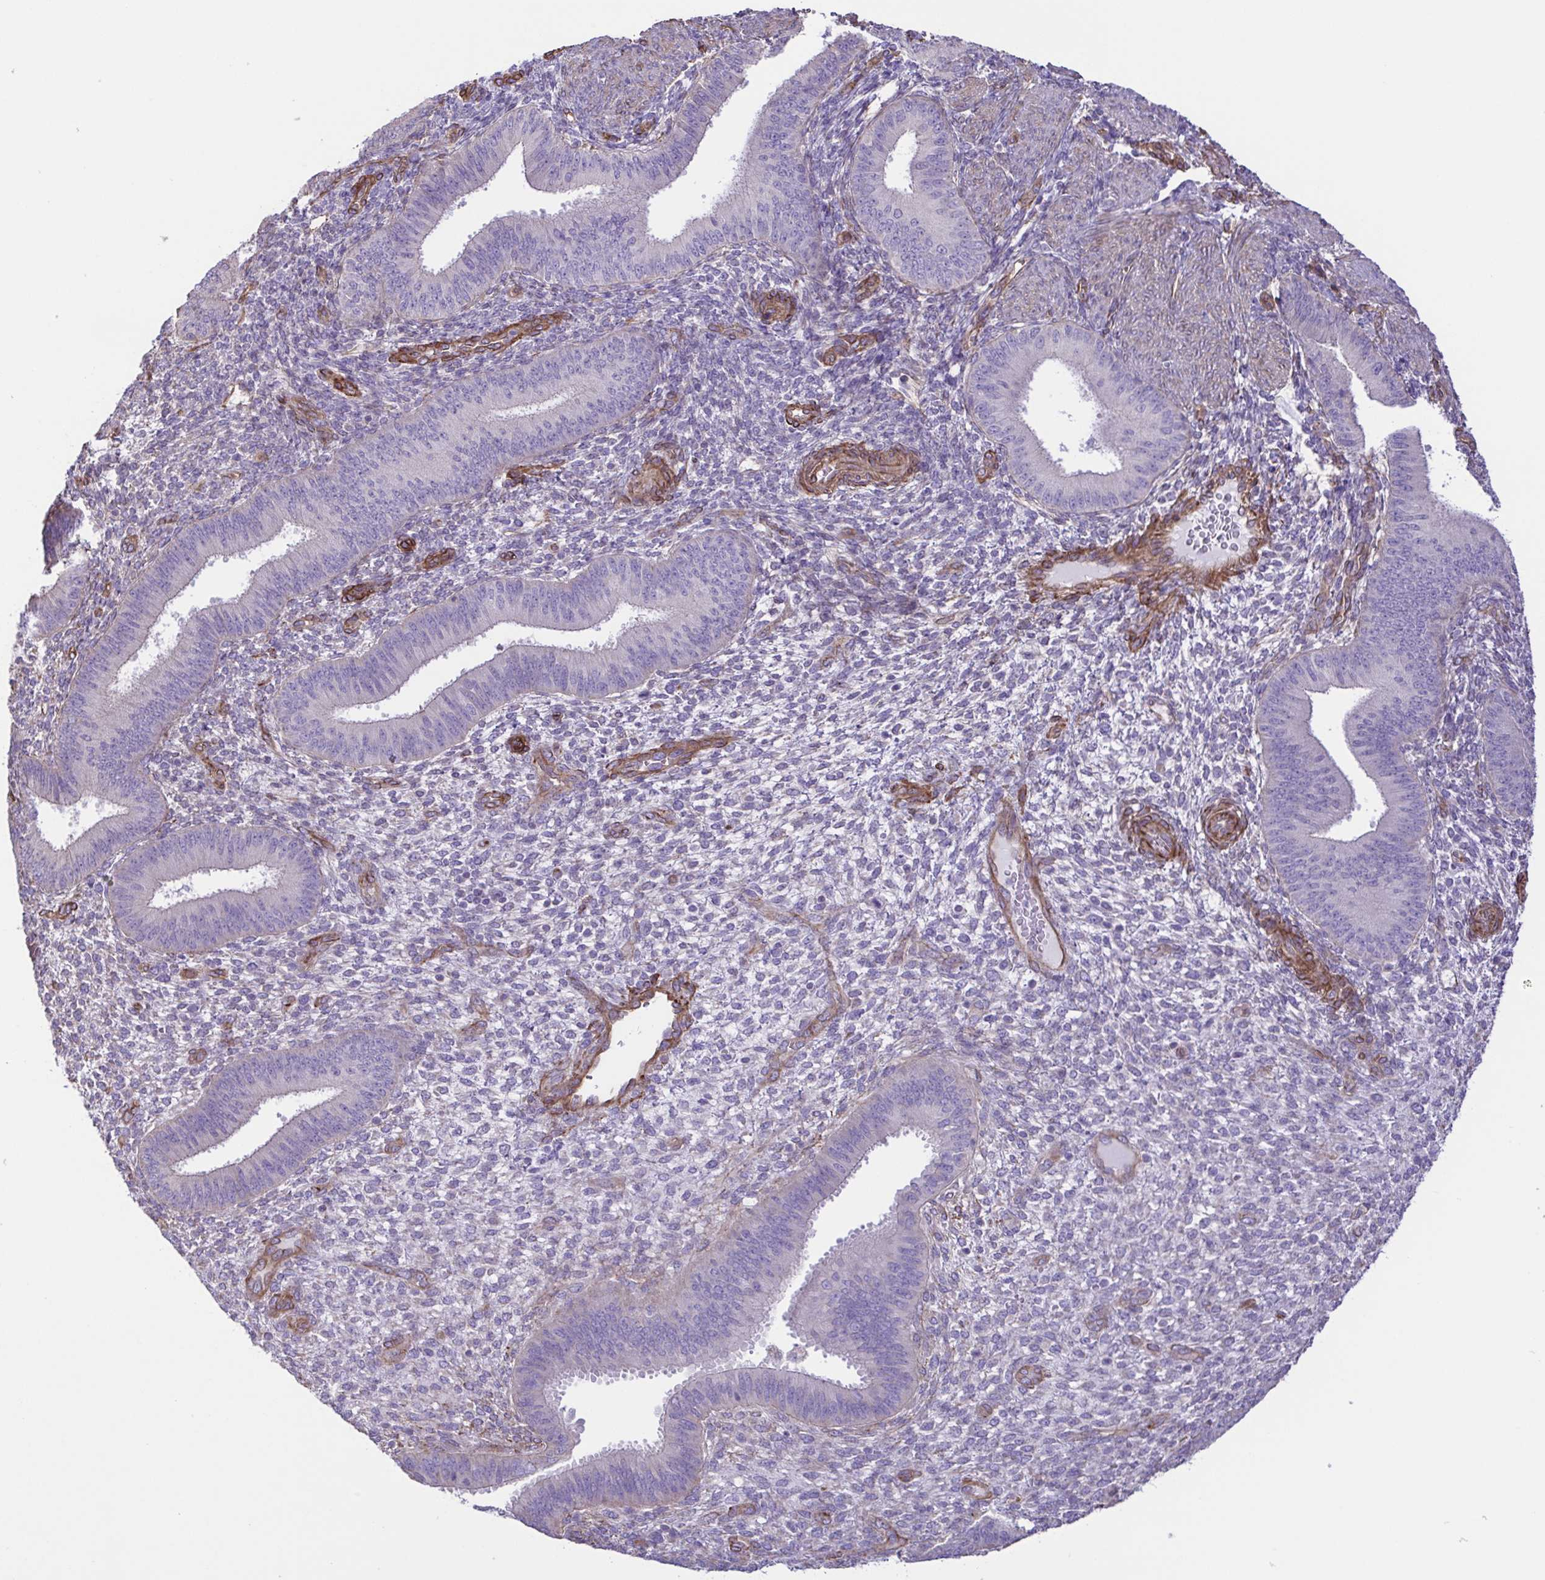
{"staining": {"intensity": "negative", "quantity": "none", "location": "none"}, "tissue": "endometrium", "cell_type": "Cells in endometrial stroma", "image_type": "normal", "snomed": [{"axis": "morphology", "description": "Normal tissue, NOS"}, {"axis": "topography", "description": "Endometrium"}], "caption": "Immunohistochemistry of unremarkable endometrium displays no staining in cells in endometrial stroma. The staining was performed using DAB (3,3'-diaminobenzidine) to visualize the protein expression in brown, while the nuclei were stained in blue with hematoxylin (Magnification: 20x).", "gene": "FLT1", "patient": {"sex": "female", "age": 39}}